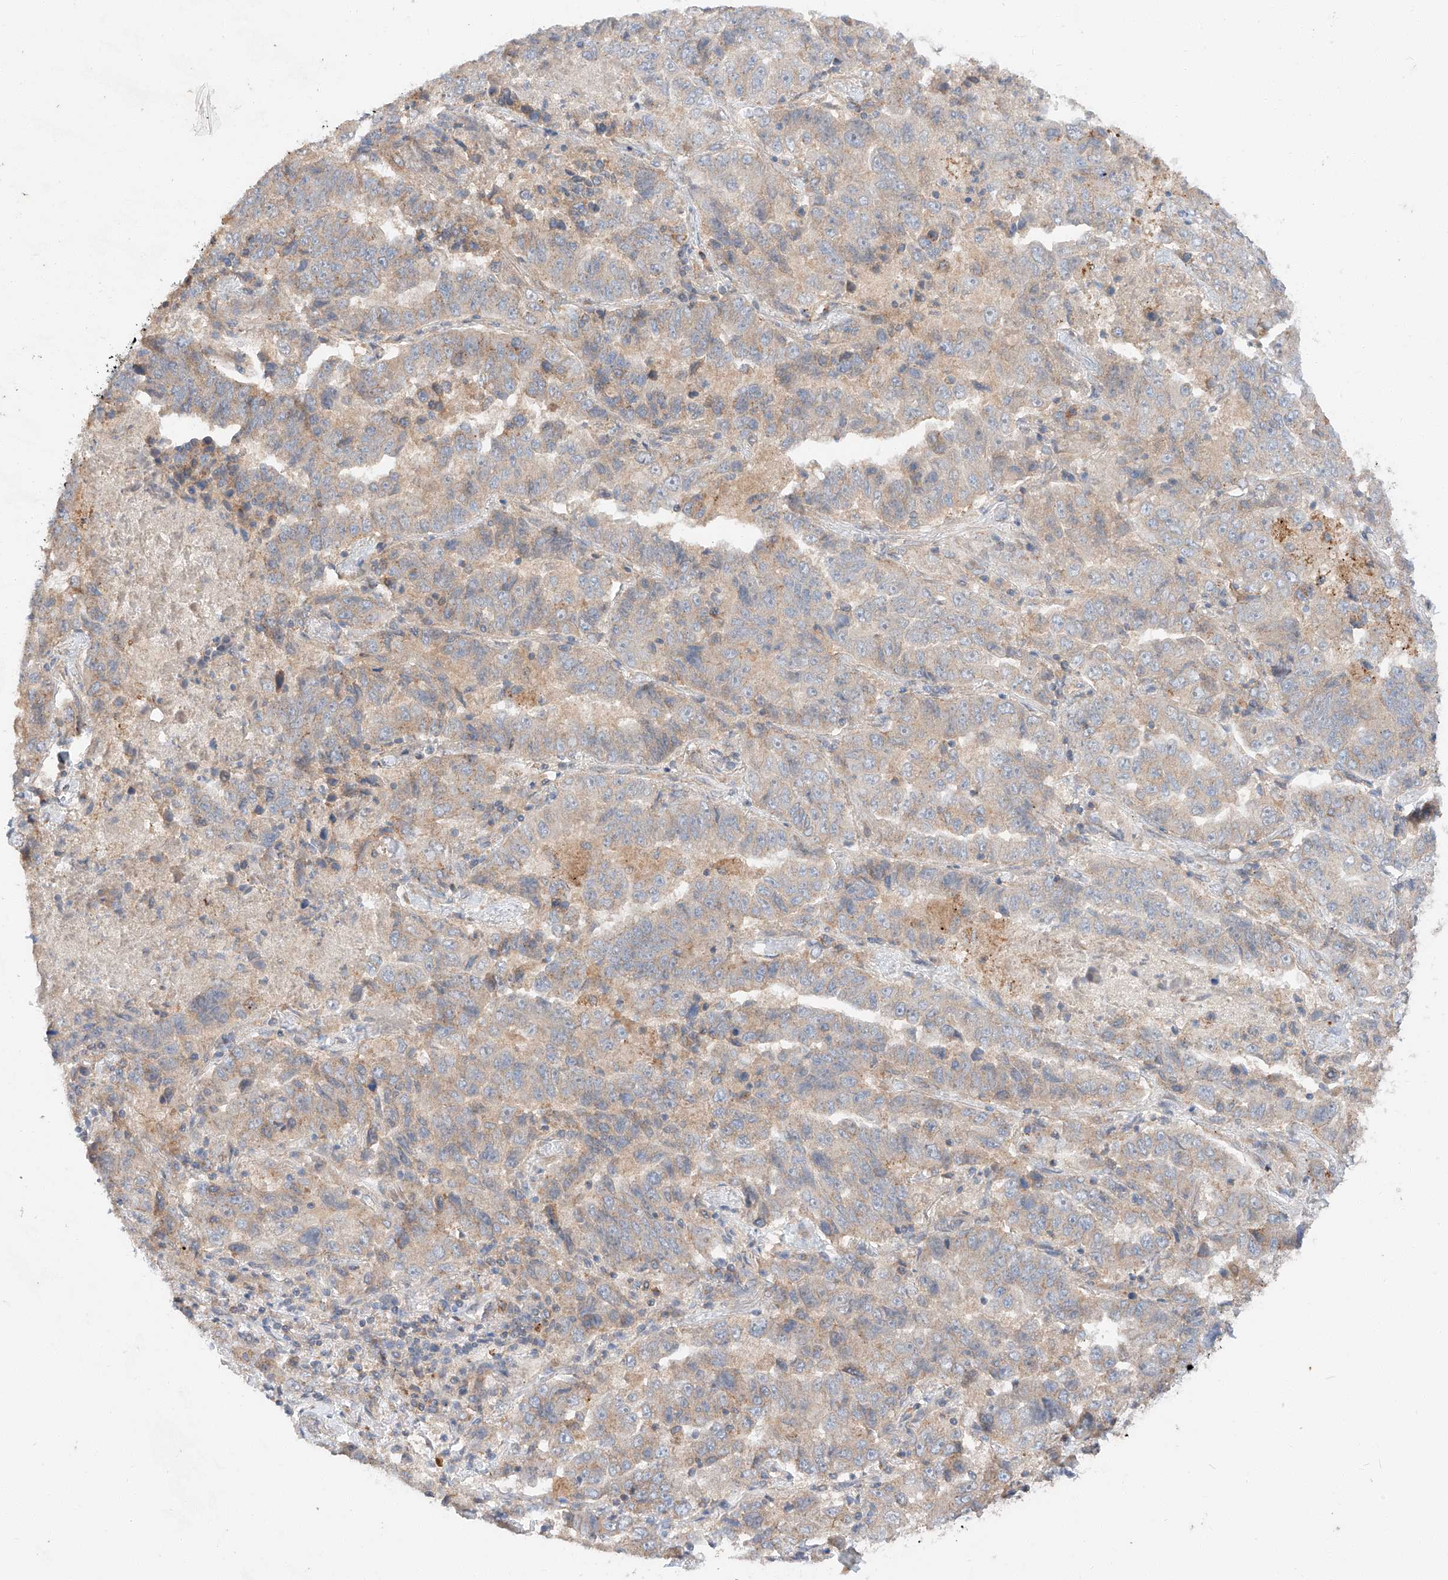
{"staining": {"intensity": "weak", "quantity": ">75%", "location": "cytoplasmic/membranous"}, "tissue": "lung cancer", "cell_type": "Tumor cells", "image_type": "cancer", "snomed": [{"axis": "morphology", "description": "Adenocarcinoma, NOS"}, {"axis": "topography", "description": "Lung"}], "caption": "Immunohistochemistry (DAB (3,3'-diaminobenzidine)) staining of human lung adenocarcinoma displays weak cytoplasmic/membranous protein expression in approximately >75% of tumor cells. (Stains: DAB (3,3'-diaminobenzidine) in brown, nuclei in blue, Microscopy: brightfield microscopy at high magnification).", "gene": "XPNPEP1", "patient": {"sex": "female", "age": 51}}